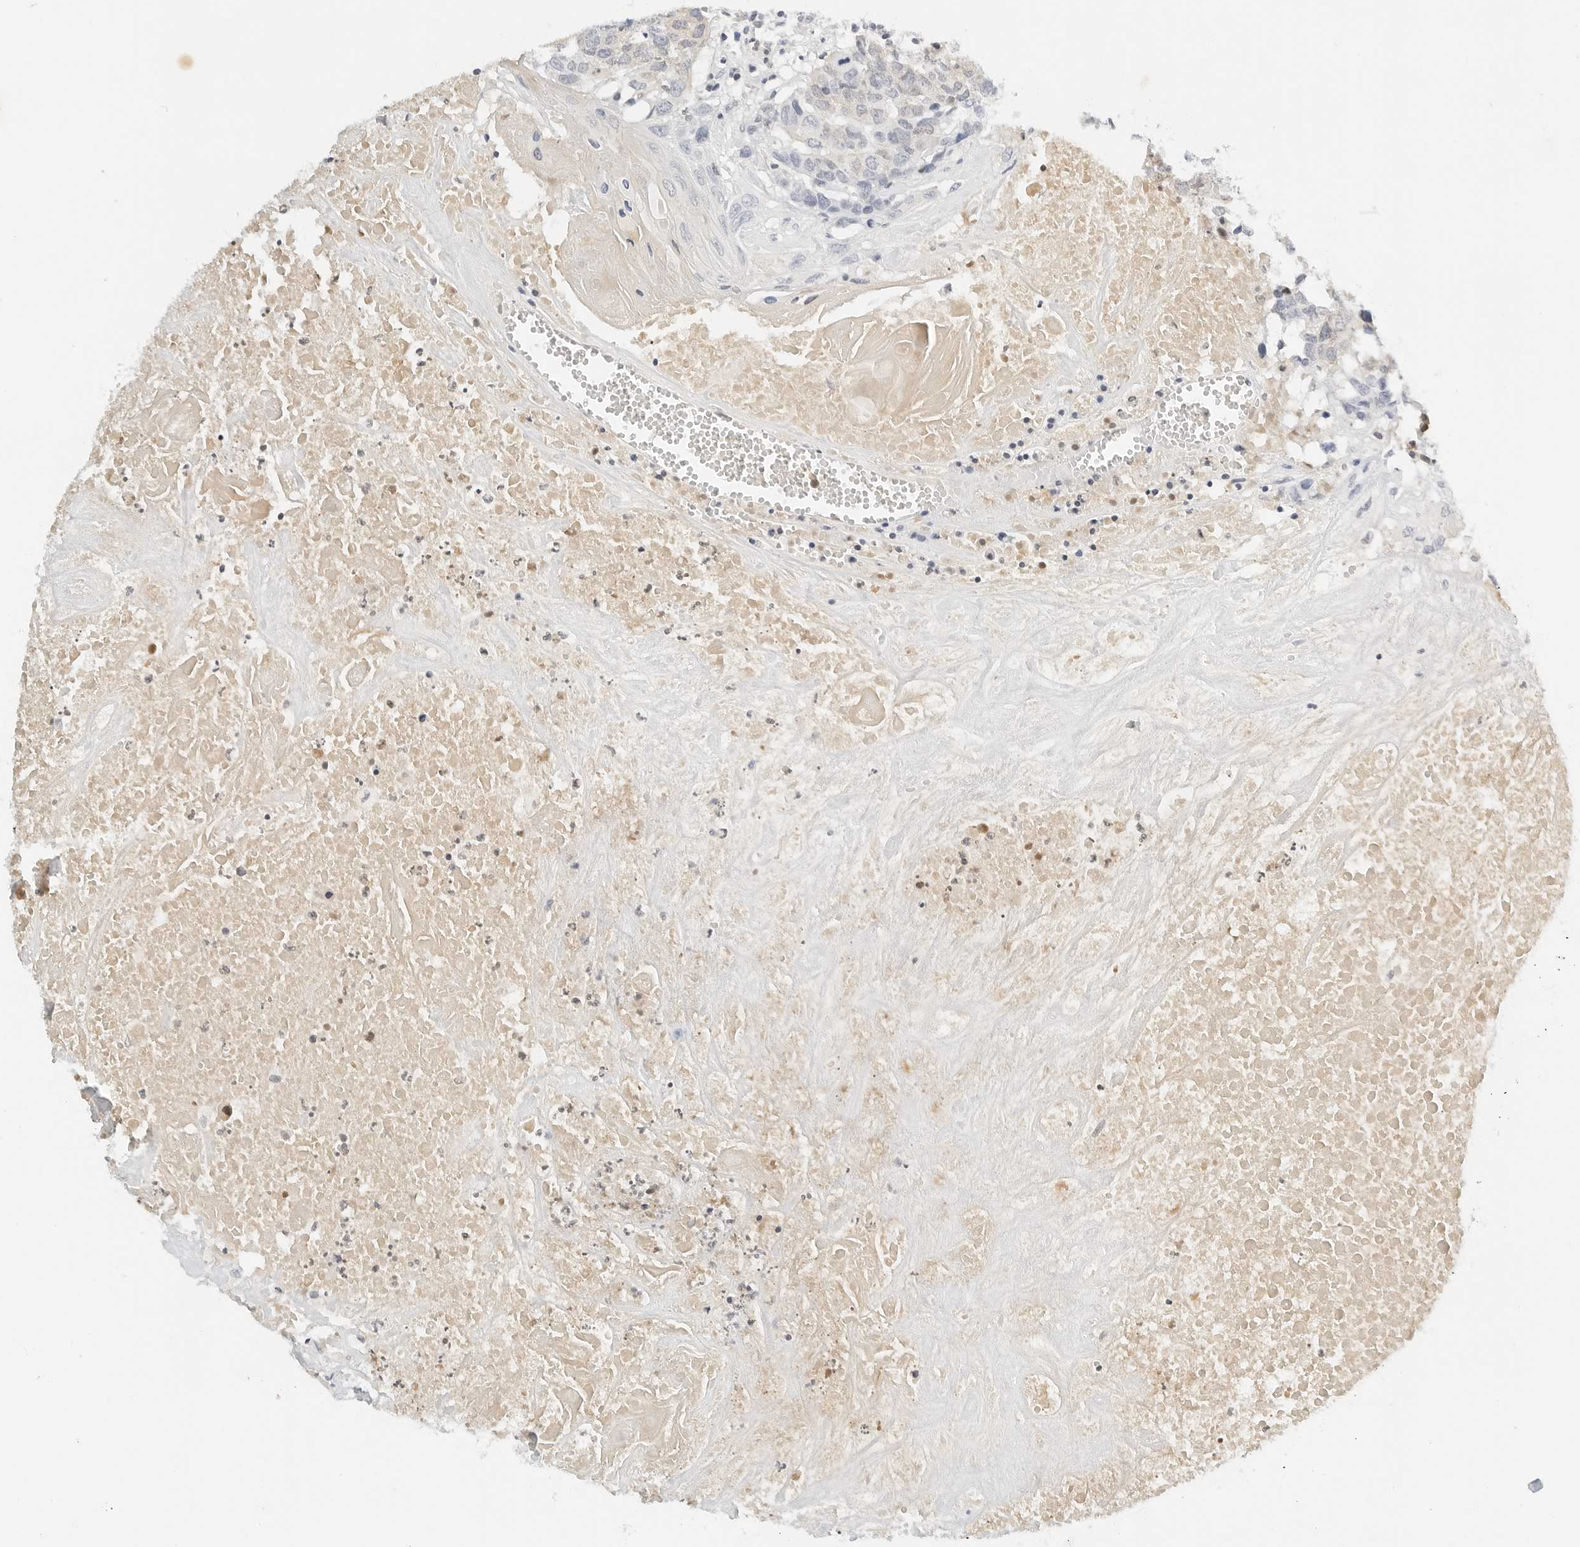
{"staining": {"intensity": "negative", "quantity": "none", "location": "none"}, "tissue": "head and neck cancer", "cell_type": "Tumor cells", "image_type": "cancer", "snomed": [{"axis": "morphology", "description": "Squamous cell carcinoma, NOS"}, {"axis": "topography", "description": "Head-Neck"}], "caption": "An immunohistochemistry image of head and neck squamous cell carcinoma is shown. There is no staining in tumor cells of head and neck squamous cell carcinoma.", "gene": "PKDCC", "patient": {"sex": "male", "age": 66}}